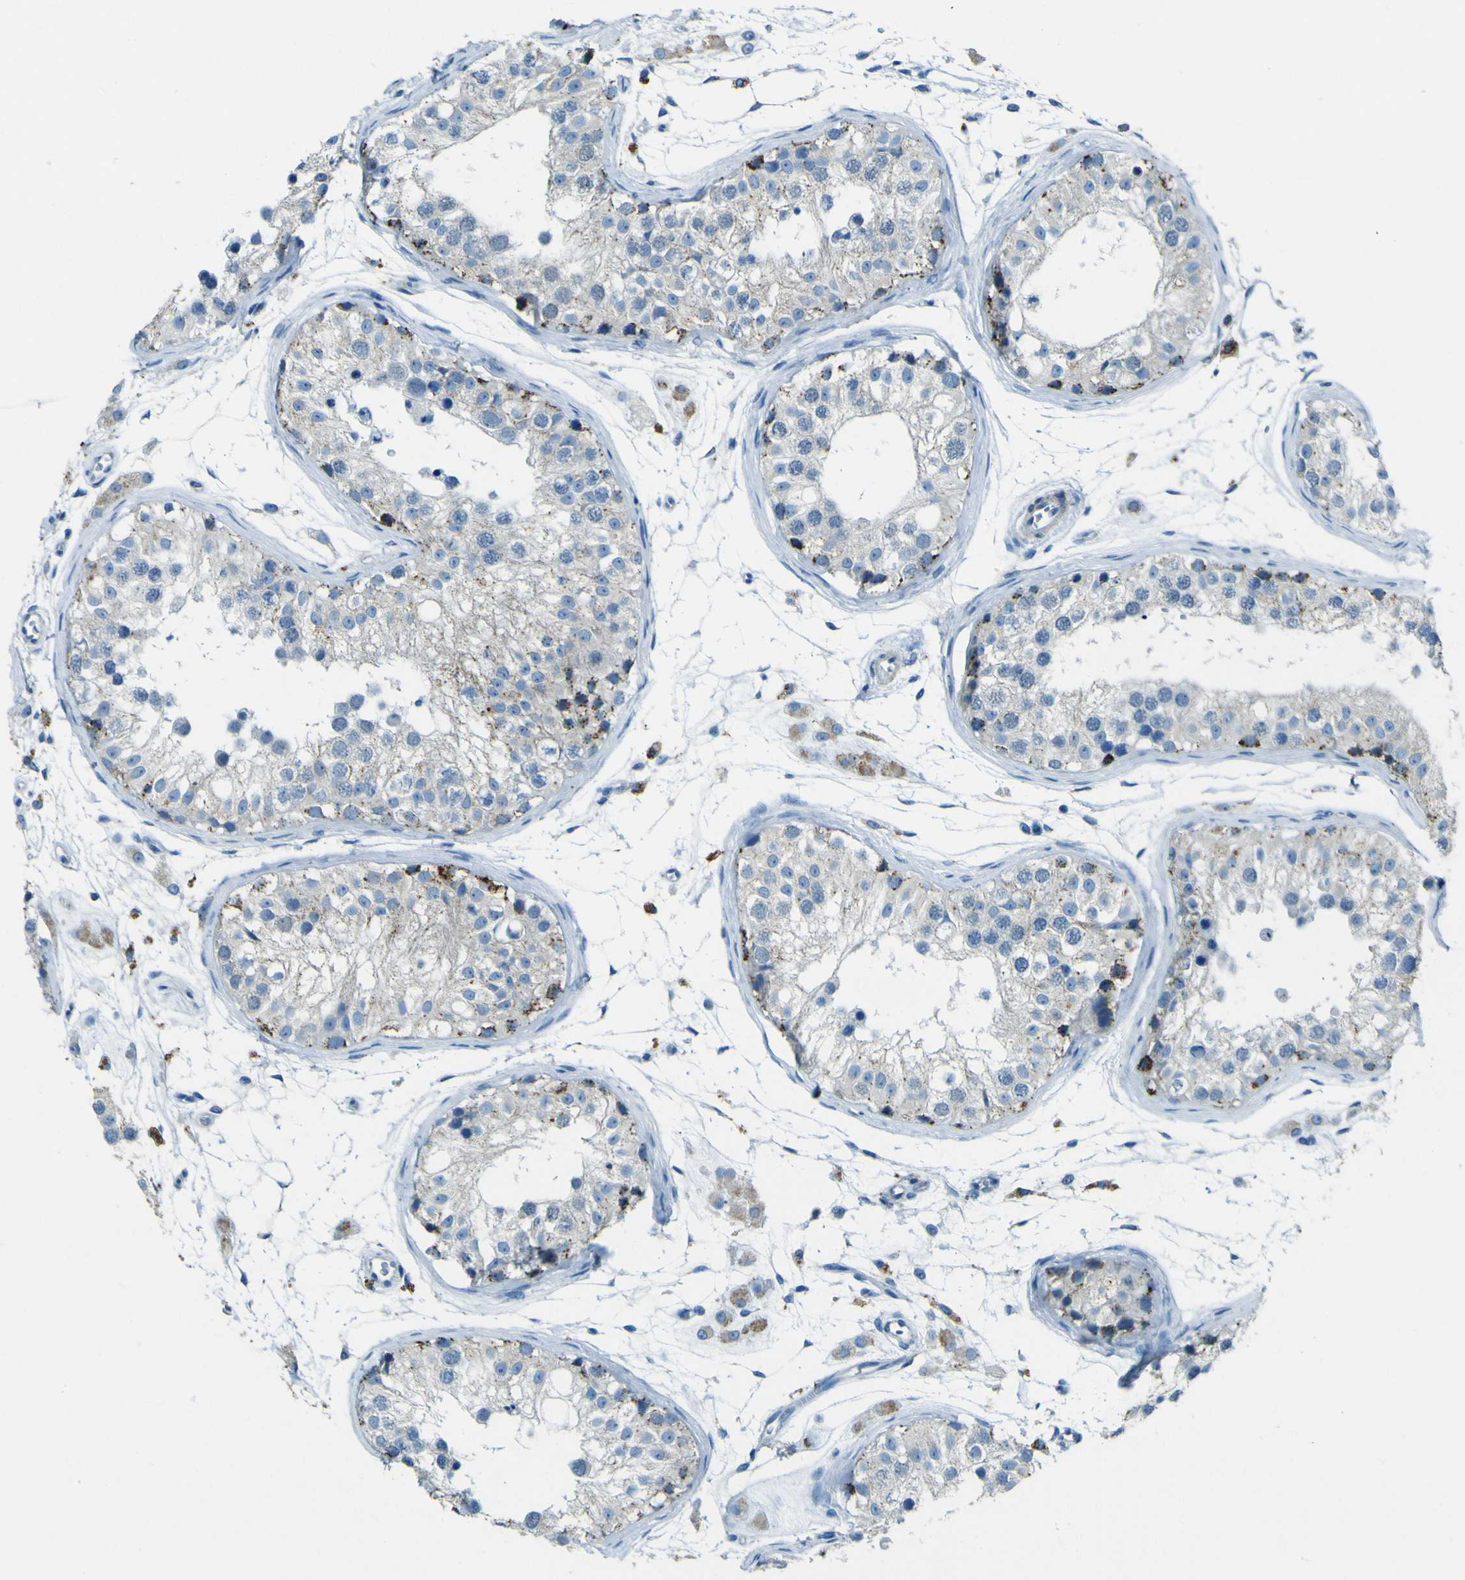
{"staining": {"intensity": "negative", "quantity": "none", "location": "none"}, "tissue": "testis", "cell_type": "Cells in seminiferous ducts", "image_type": "normal", "snomed": [{"axis": "morphology", "description": "Normal tissue, NOS"}, {"axis": "morphology", "description": "Adenocarcinoma, metastatic, NOS"}, {"axis": "topography", "description": "Testis"}], "caption": "Human testis stained for a protein using immunohistochemistry exhibits no expression in cells in seminiferous ducts.", "gene": "PDE9A", "patient": {"sex": "male", "age": 26}}